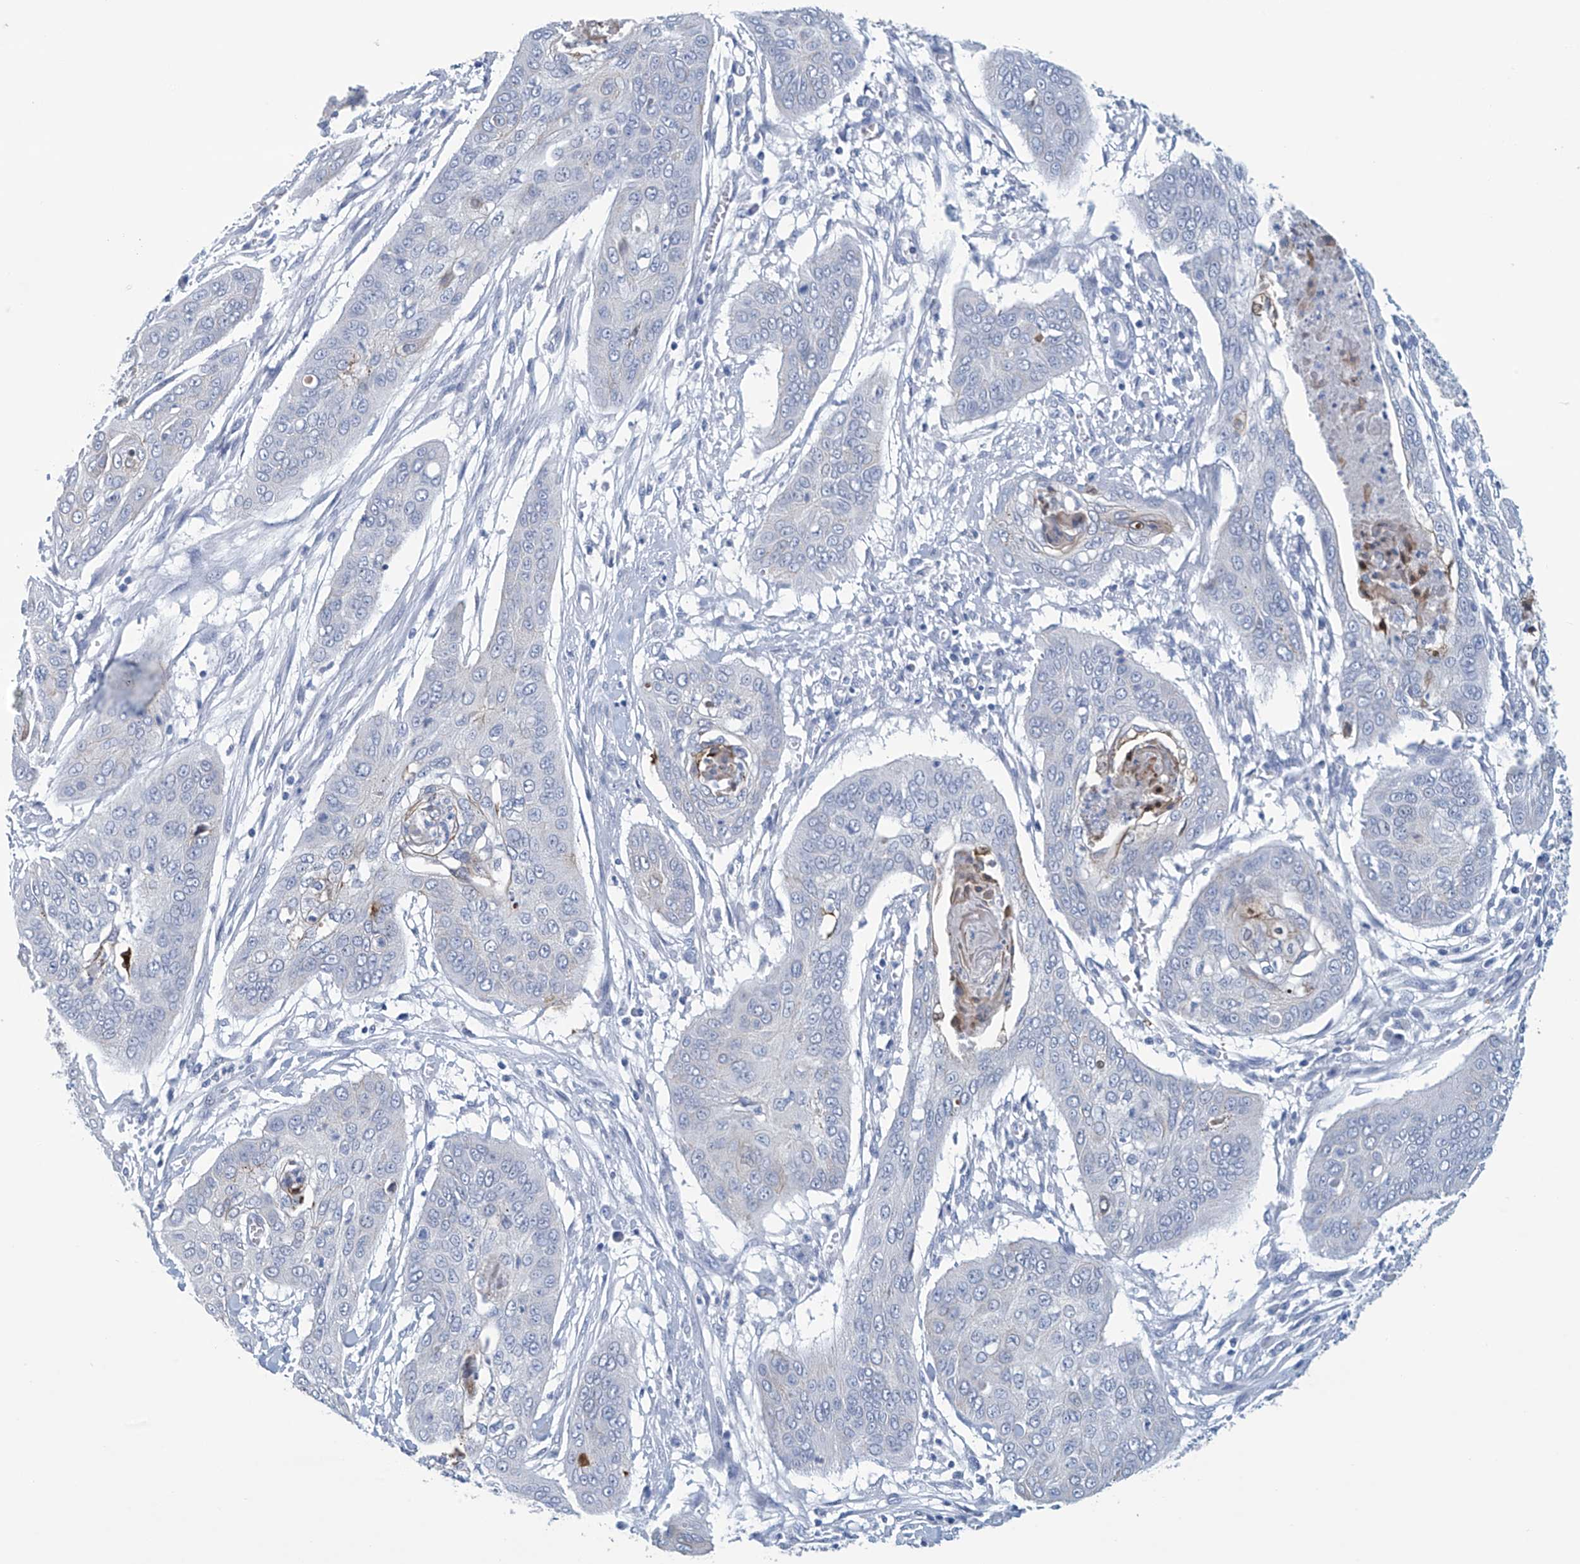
{"staining": {"intensity": "negative", "quantity": "none", "location": "none"}, "tissue": "cervical cancer", "cell_type": "Tumor cells", "image_type": "cancer", "snomed": [{"axis": "morphology", "description": "Squamous cell carcinoma, NOS"}, {"axis": "topography", "description": "Cervix"}], "caption": "An immunohistochemistry image of cervical cancer (squamous cell carcinoma) is shown. There is no staining in tumor cells of cervical cancer (squamous cell carcinoma).", "gene": "DSP", "patient": {"sex": "female", "age": 39}}